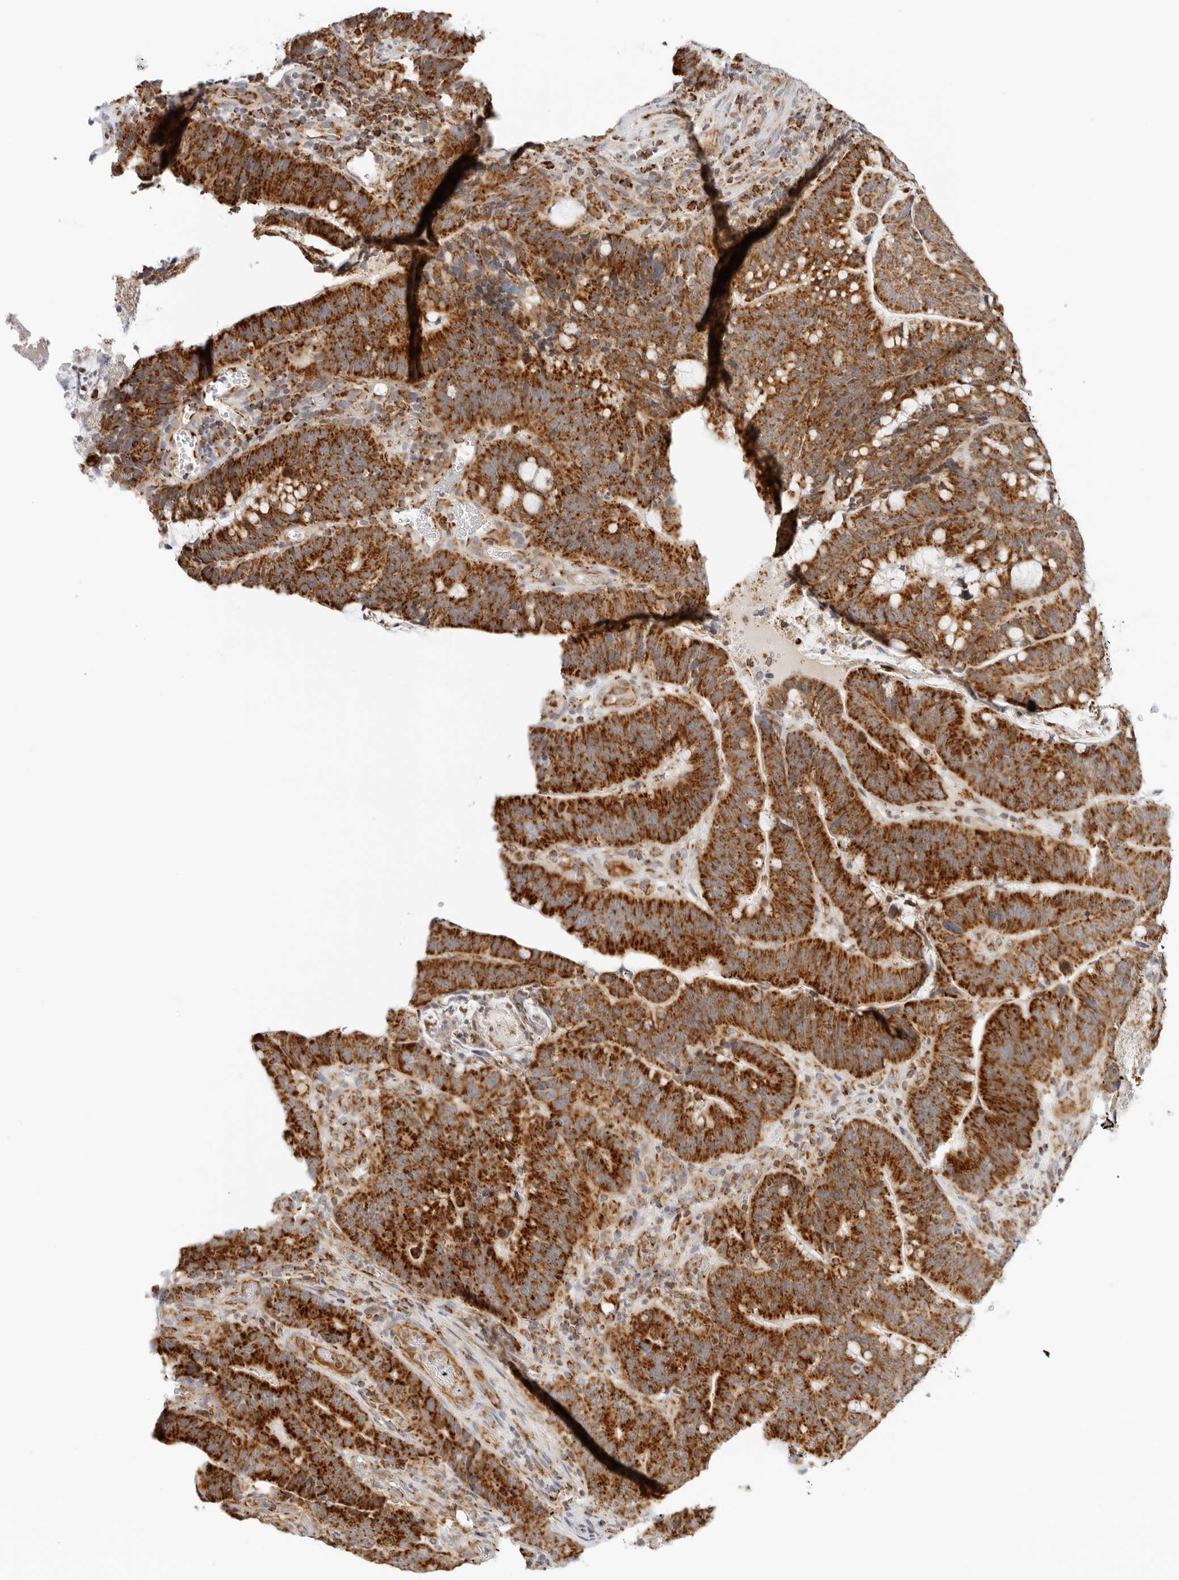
{"staining": {"intensity": "strong", "quantity": ">75%", "location": "cytoplasmic/membranous"}, "tissue": "colorectal cancer", "cell_type": "Tumor cells", "image_type": "cancer", "snomed": [{"axis": "morphology", "description": "Adenocarcinoma, NOS"}, {"axis": "topography", "description": "Colon"}], "caption": "This is a micrograph of immunohistochemistry staining of colorectal adenocarcinoma, which shows strong staining in the cytoplasmic/membranous of tumor cells.", "gene": "RC3H1", "patient": {"sex": "female", "age": 66}}